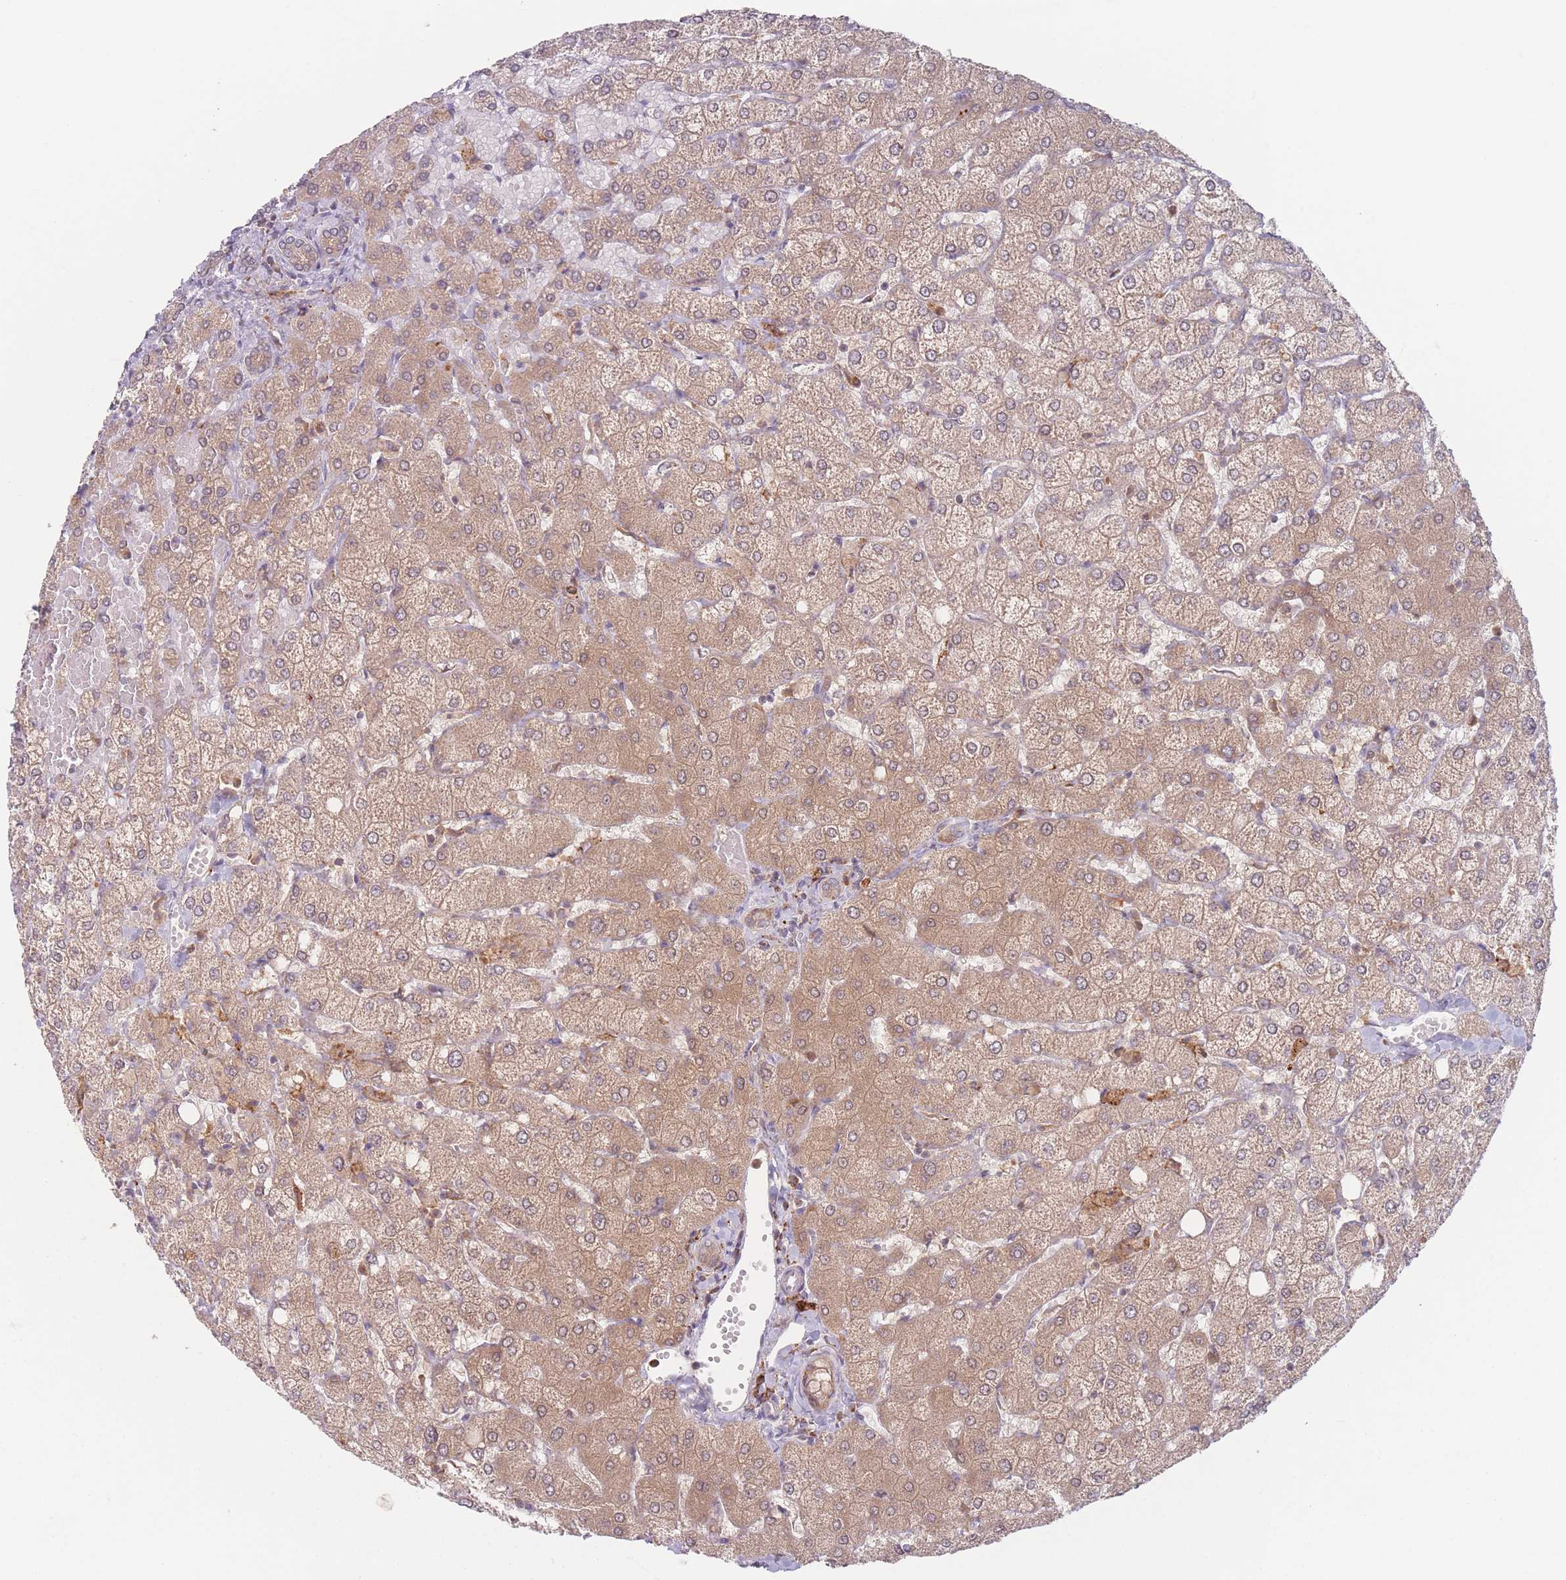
{"staining": {"intensity": "weak", "quantity": "25%-75%", "location": "cytoplasmic/membranous"}, "tissue": "liver", "cell_type": "Cholangiocytes", "image_type": "normal", "snomed": [{"axis": "morphology", "description": "Normal tissue, NOS"}, {"axis": "topography", "description": "Liver"}], "caption": "Immunohistochemistry (IHC) of unremarkable human liver displays low levels of weak cytoplasmic/membranous expression in about 25%-75% of cholangiocytes.", "gene": "PPM1A", "patient": {"sex": "female", "age": 54}}